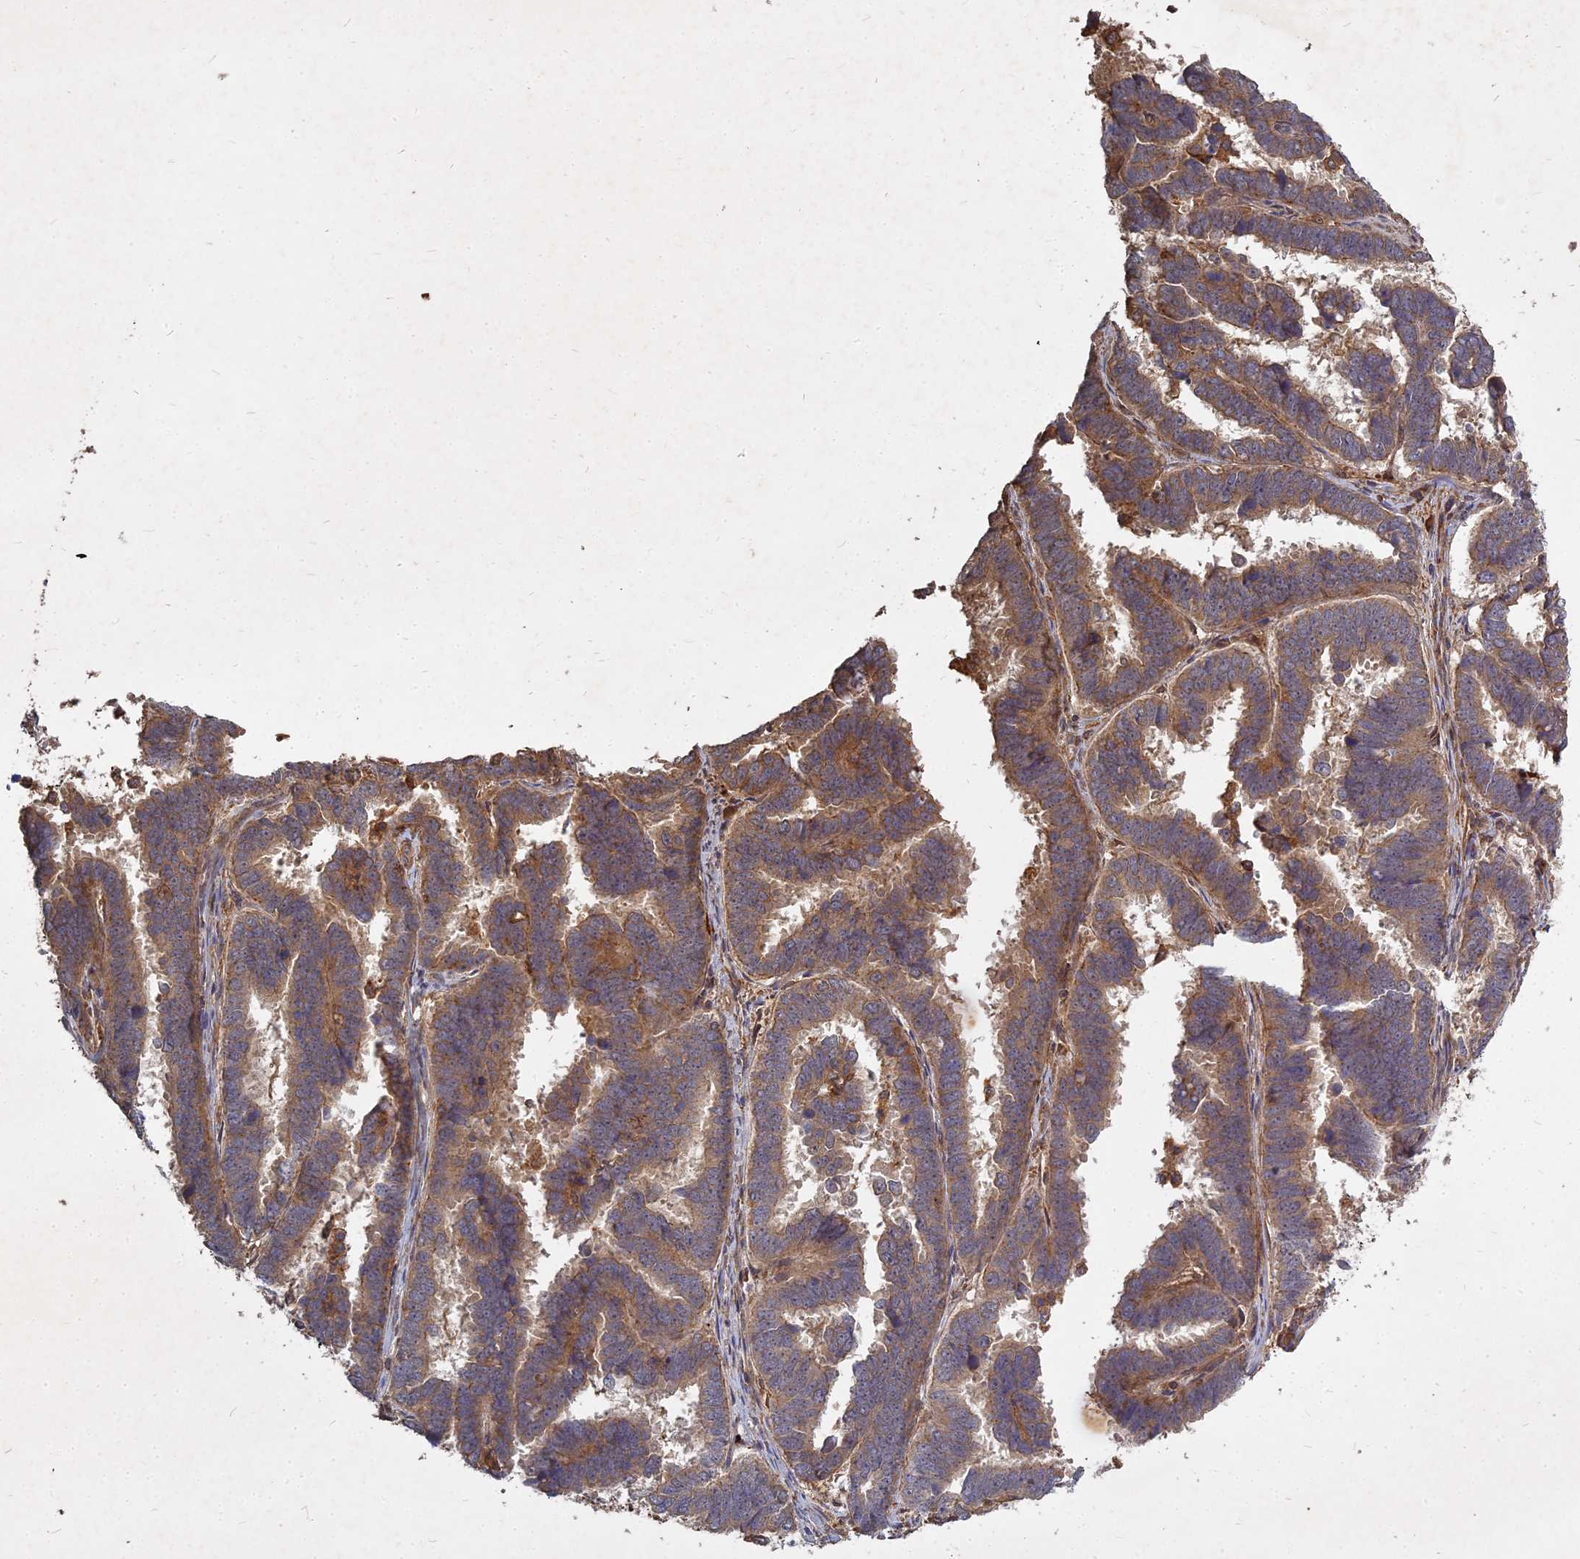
{"staining": {"intensity": "moderate", "quantity": ">75%", "location": "cytoplasmic/membranous"}, "tissue": "endometrial cancer", "cell_type": "Tumor cells", "image_type": "cancer", "snomed": [{"axis": "morphology", "description": "Adenocarcinoma, NOS"}, {"axis": "topography", "description": "Endometrium"}], "caption": "Human endometrial cancer (adenocarcinoma) stained with a brown dye displays moderate cytoplasmic/membranous positive staining in approximately >75% of tumor cells.", "gene": "UBE2W", "patient": {"sex": "female", "age": 75}}